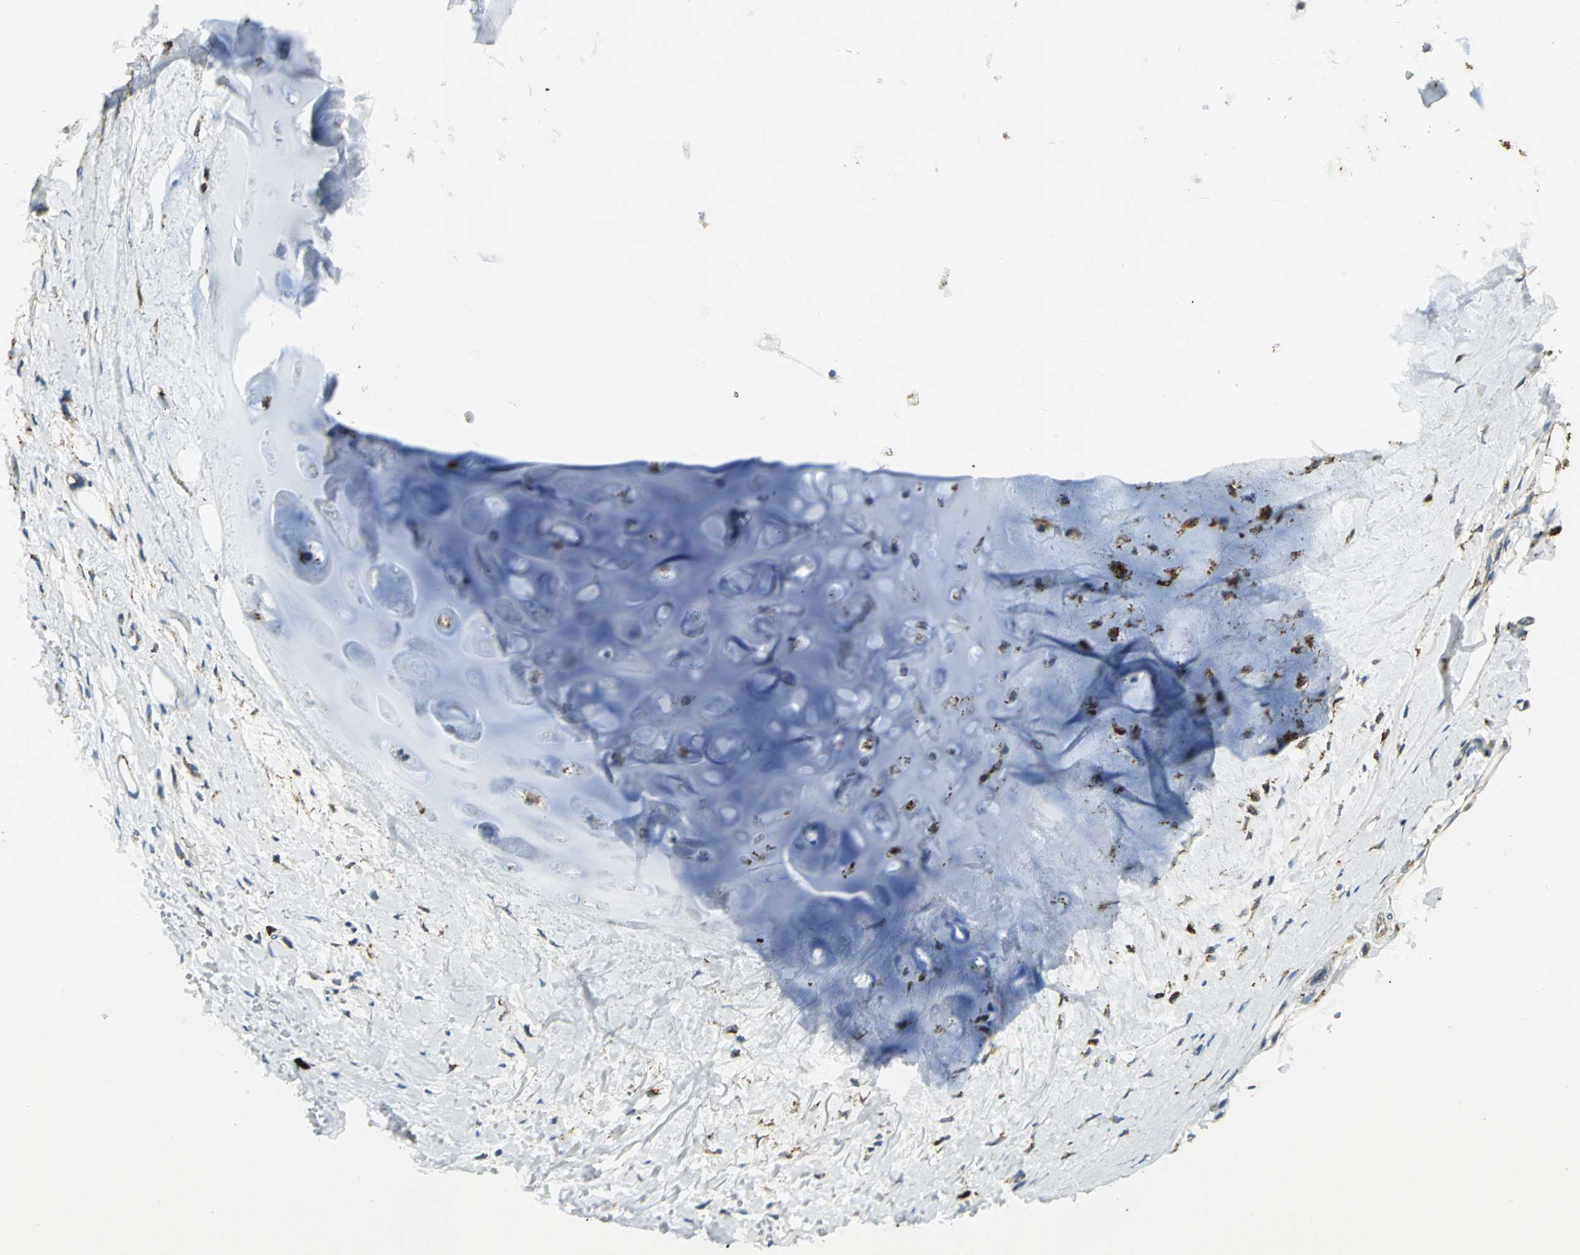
{"staining": {"intensity": "weak", "quantity": ">75%", "location": "cytoplasmic/membranous"}, "tissue": "adipose tissue", "cell_type": "Adipocytes", "image_type": "normal", "snomed": [{"axis": "morphology", "description": "Normal tissue, NOS"}, {"axis": "topography", "description": "Cartilage tissue"}, {"axis": "topography", "description": "Bronchus"}], "caption": "Immunohistochemical staining of benign adipose tissue shows >75% levels of weak cytoplasmic/membranous protein expression in about >75% of adipocytes. (Stains: DAB (3,3'-diaminobenzidine) in brown, nuclei in blue, Microscopy: brightfield microscopy at high magnification).", "gene": "ARSA", "patient": {"sex": "female", "age": 73}}